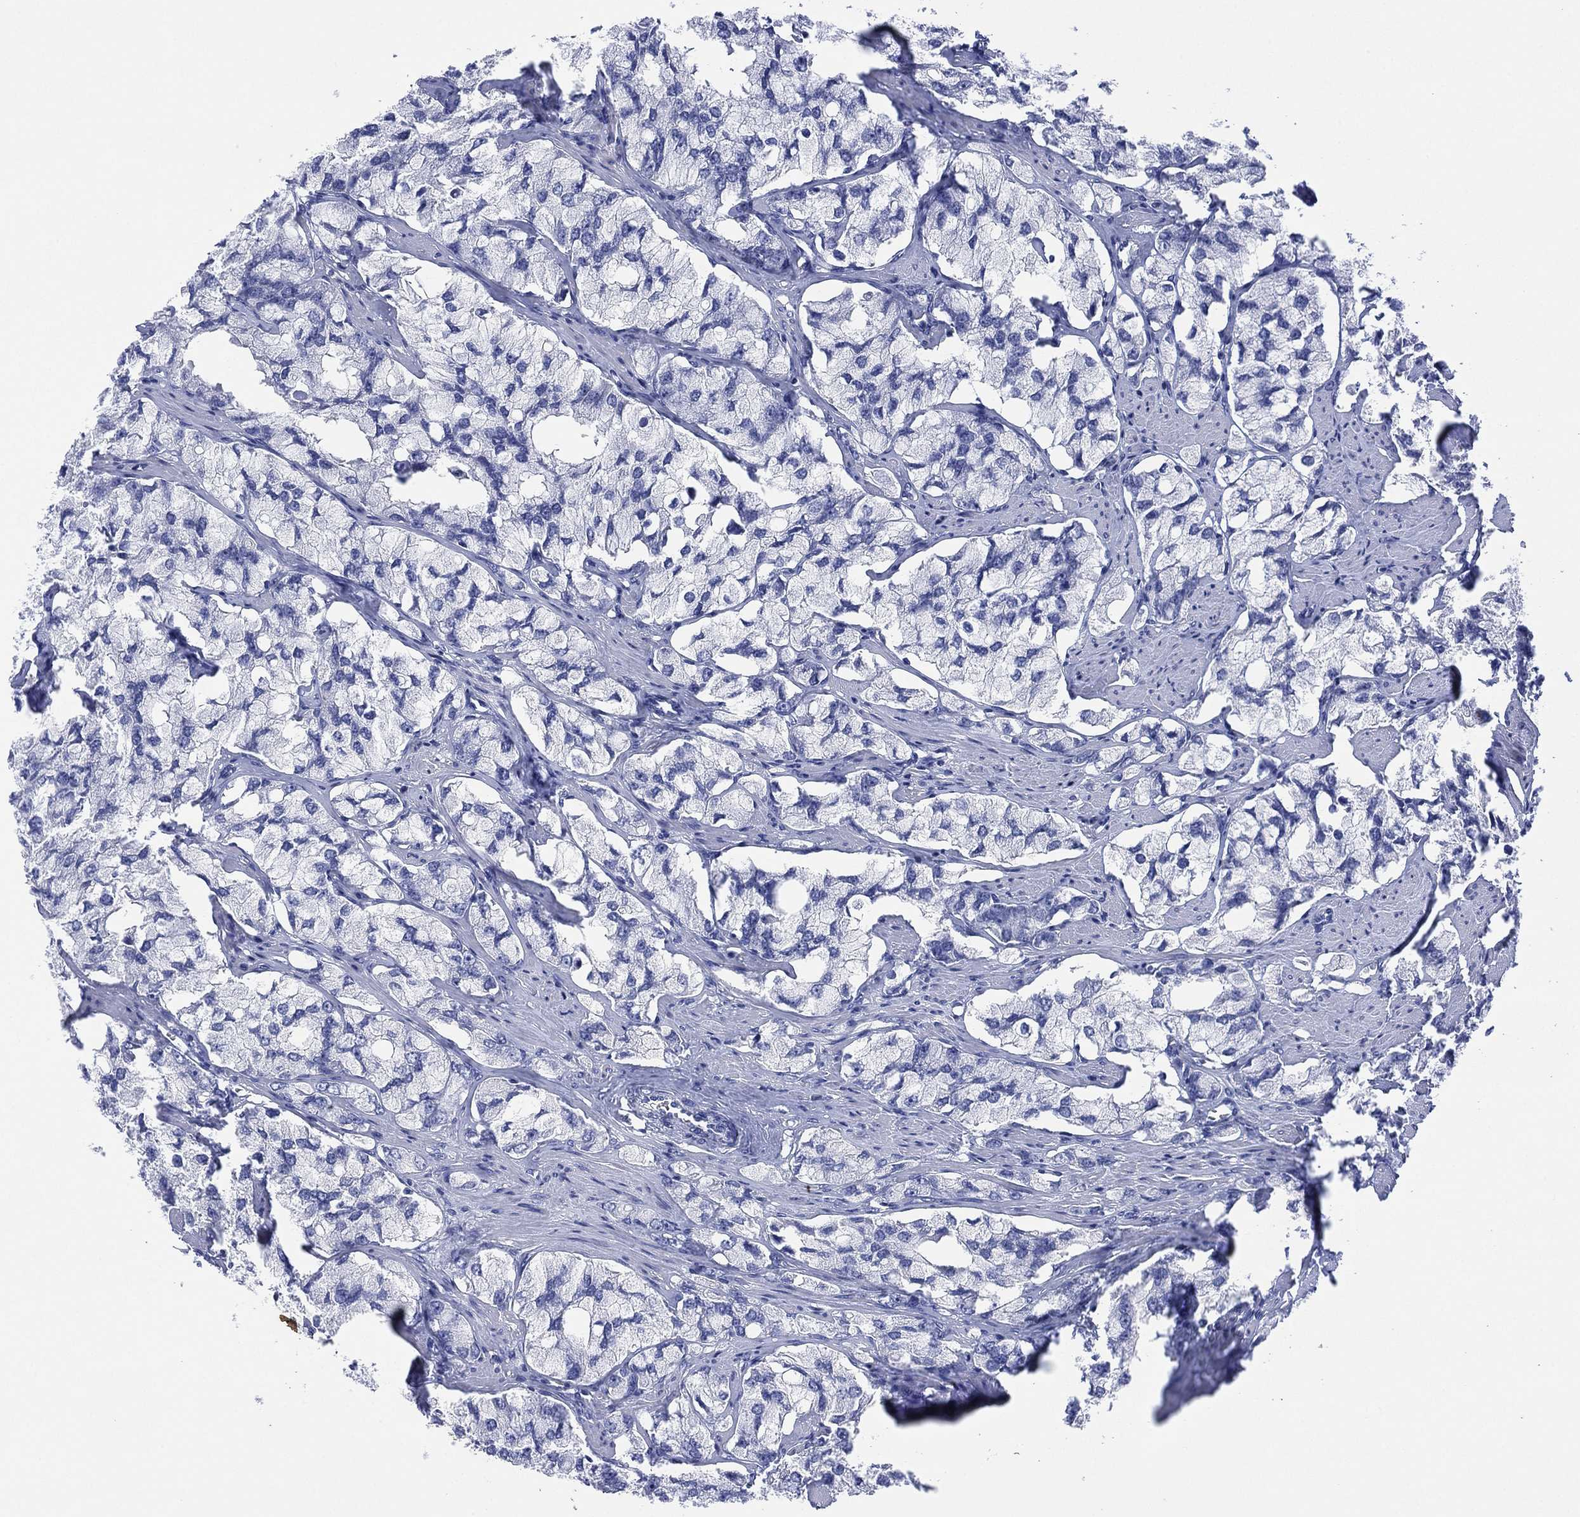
{"staining": {"intensity": "negative", "quantity": "none", "location": "none"}, "tissue": "prostate cancer", "cell_type": "Tumor cells", "image_type": "cancer", "snomed": [{"axis": "morphology", "description": "Adenocarcinoma, NOS"}, {"axis": "topography", "description": "Prostate and seminal vesicle, NOS"}, {"axis": "topography", "description": "Prostate"}], "caption": "Immunohistochemistry (IHC) photomicrograph of adenocarcinoma (prostate) stained for a protein (brown), which reveals no expression in tumor cells. (DAB immunohistochemistry visualized using brightfield microscopy, high magnification).", "gene": "DSG1", "patient": {"sex": "male", "age": 64}}